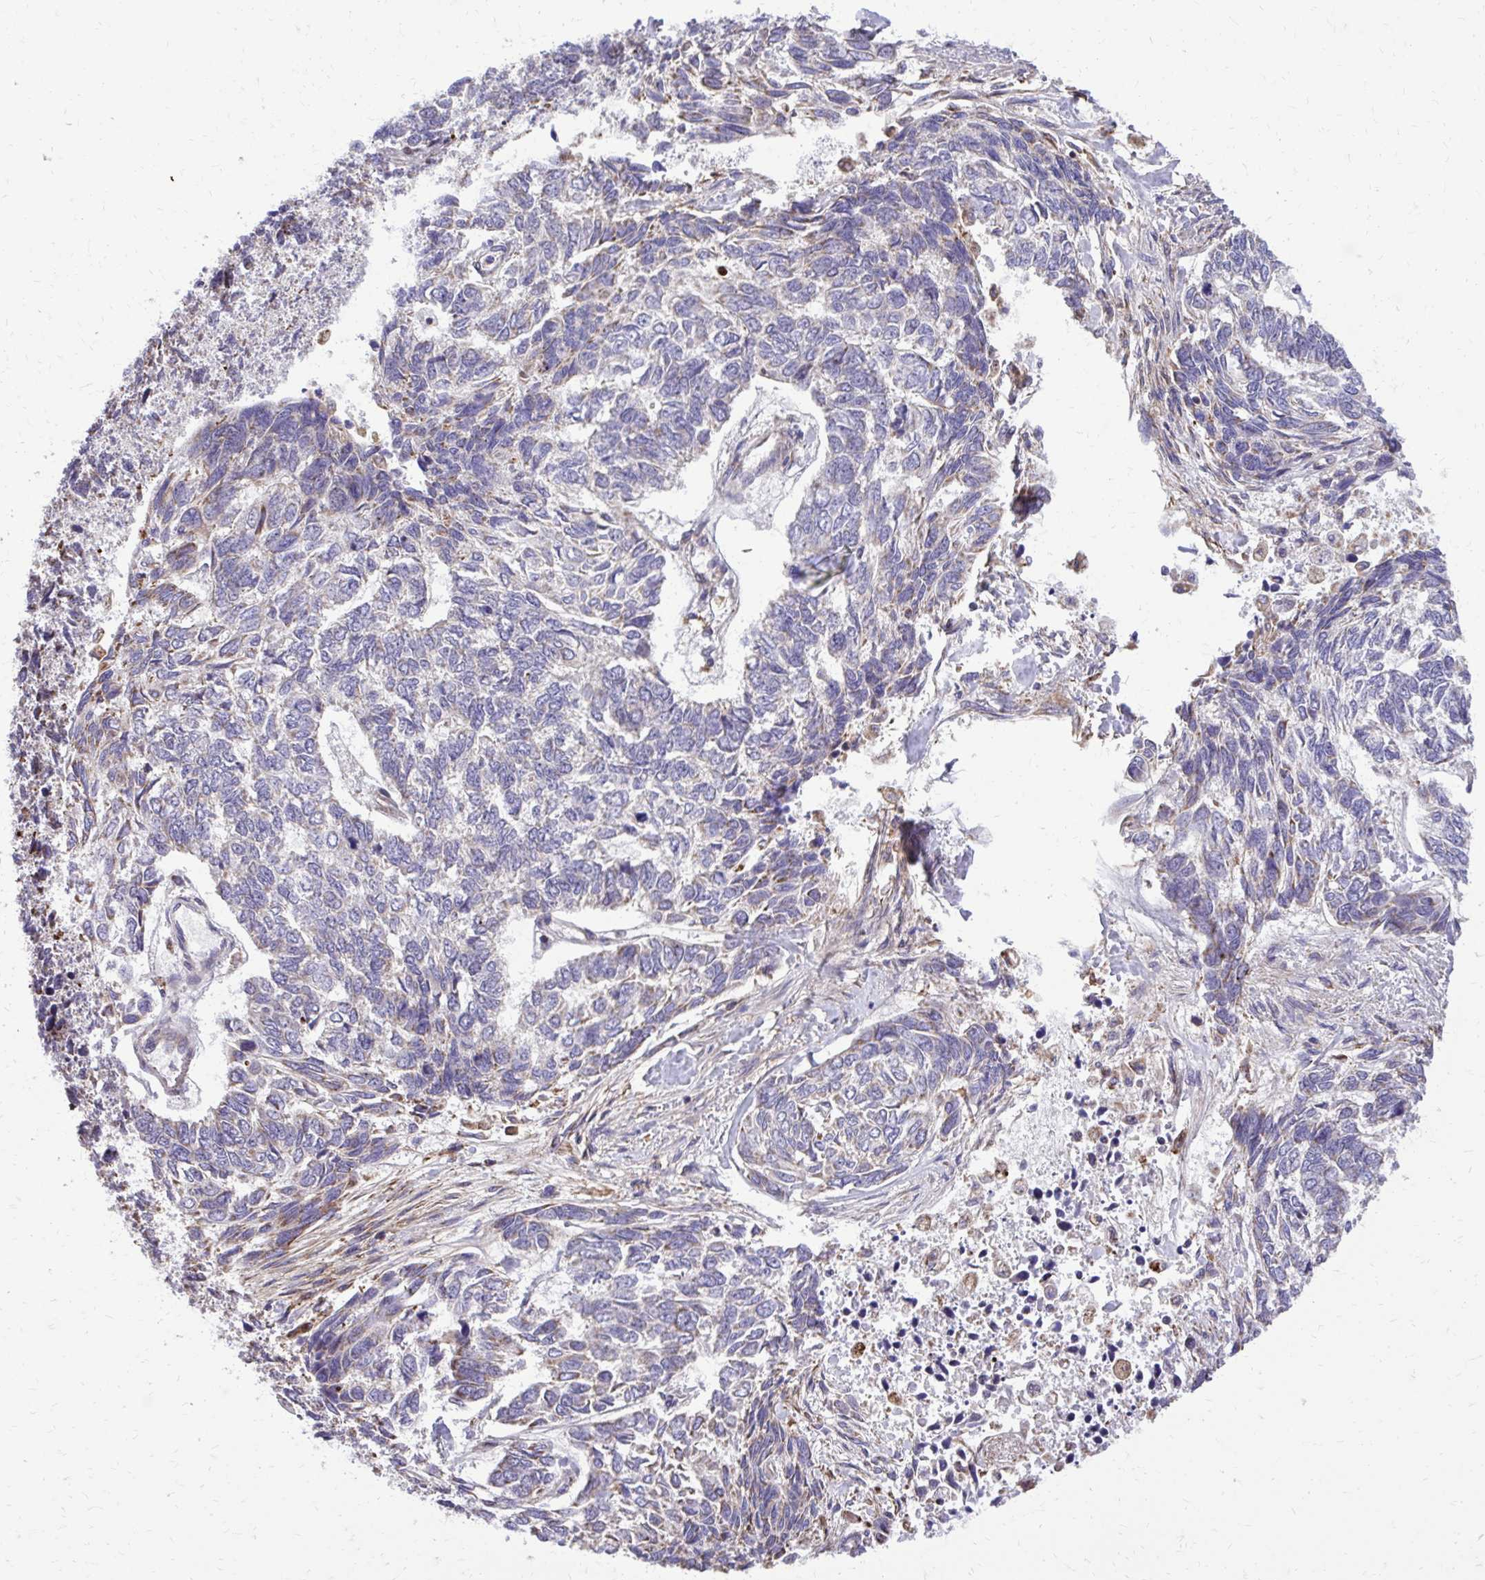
{"staining": {"intensity": "negative", "quantity": "none", "location": "none"}, "tissue": "skin cancer", "cell_type": "Tumor cells", "image_type": "cancer", "snomed": [{"axis": "morphology", "description": "Basal cell carcinoma"}, {"axis": "topography", "description": "Skin"}], "caption": "Human skin cancer (basal cell carcinoma) stained for a protein using immunohistochemistry reveals no expression in tumor cells.", "gene": "ABCC3", "patient": {"sex": "female", "age": 65}}